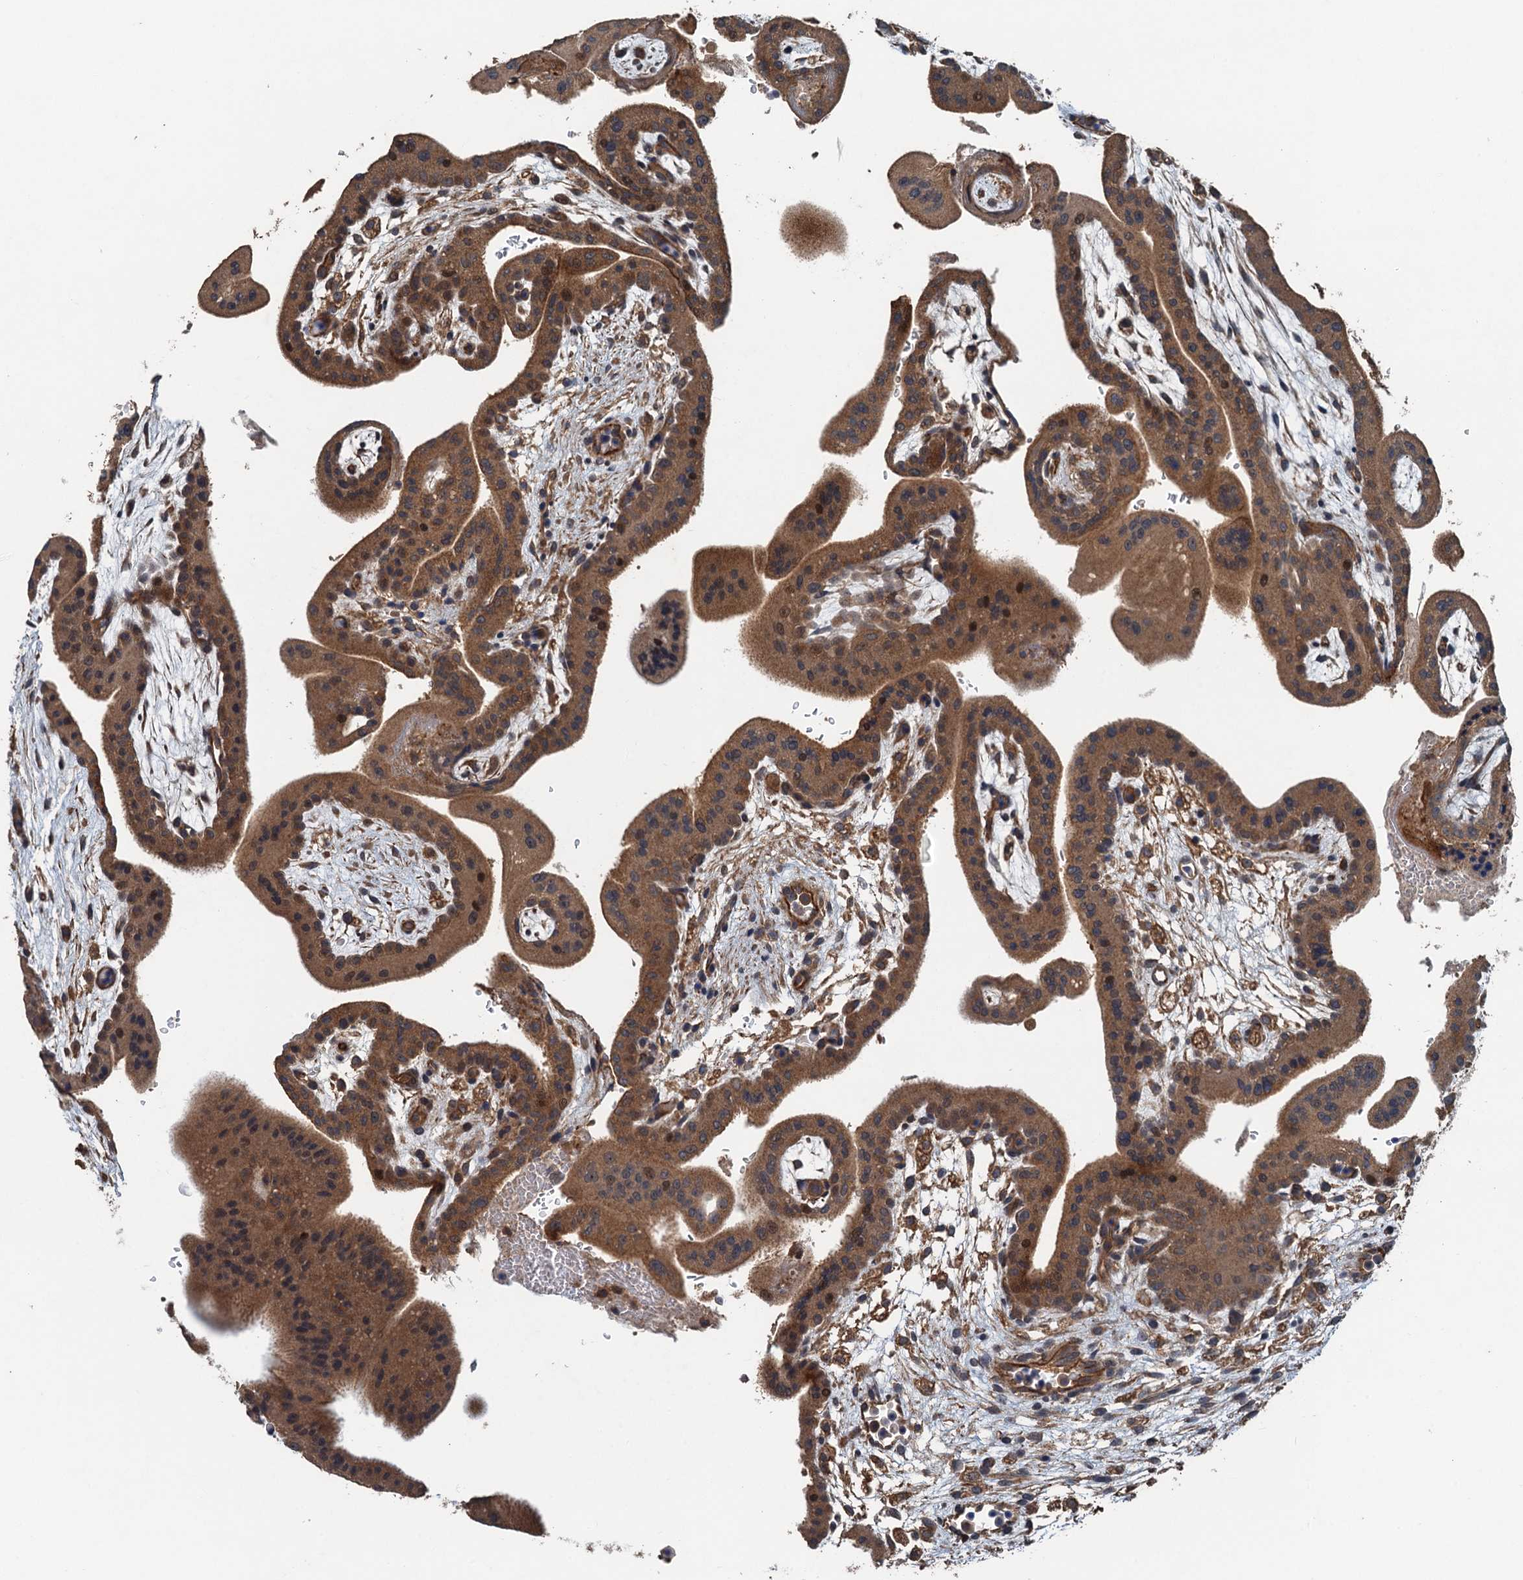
{"staining": {"intensity": "strong", "quantity": ">75%", "location": "cytoplasmic/membranous"}, "tissue": "placenta", "cell_type": "Trophoblastic cells", "image_type": "normal", "snomed": [{"axis": "morphology", "description": "Normal tissue, NOS"}, {"axis": "topography", "description": "Placenta"}], "caption": "A micrograph of human placenta stained for a protein exhibits strong cytoplasmic/membranous brown staining in trophoblastic cells. The staining was performed using DAB (3,3'-diaminobenzidine), with brown indicating positive protein expression. Nuclei are stained blue with hematoxylin.", "gene": "BORCS5", "patient": {"sex": "female", "age": 35}}